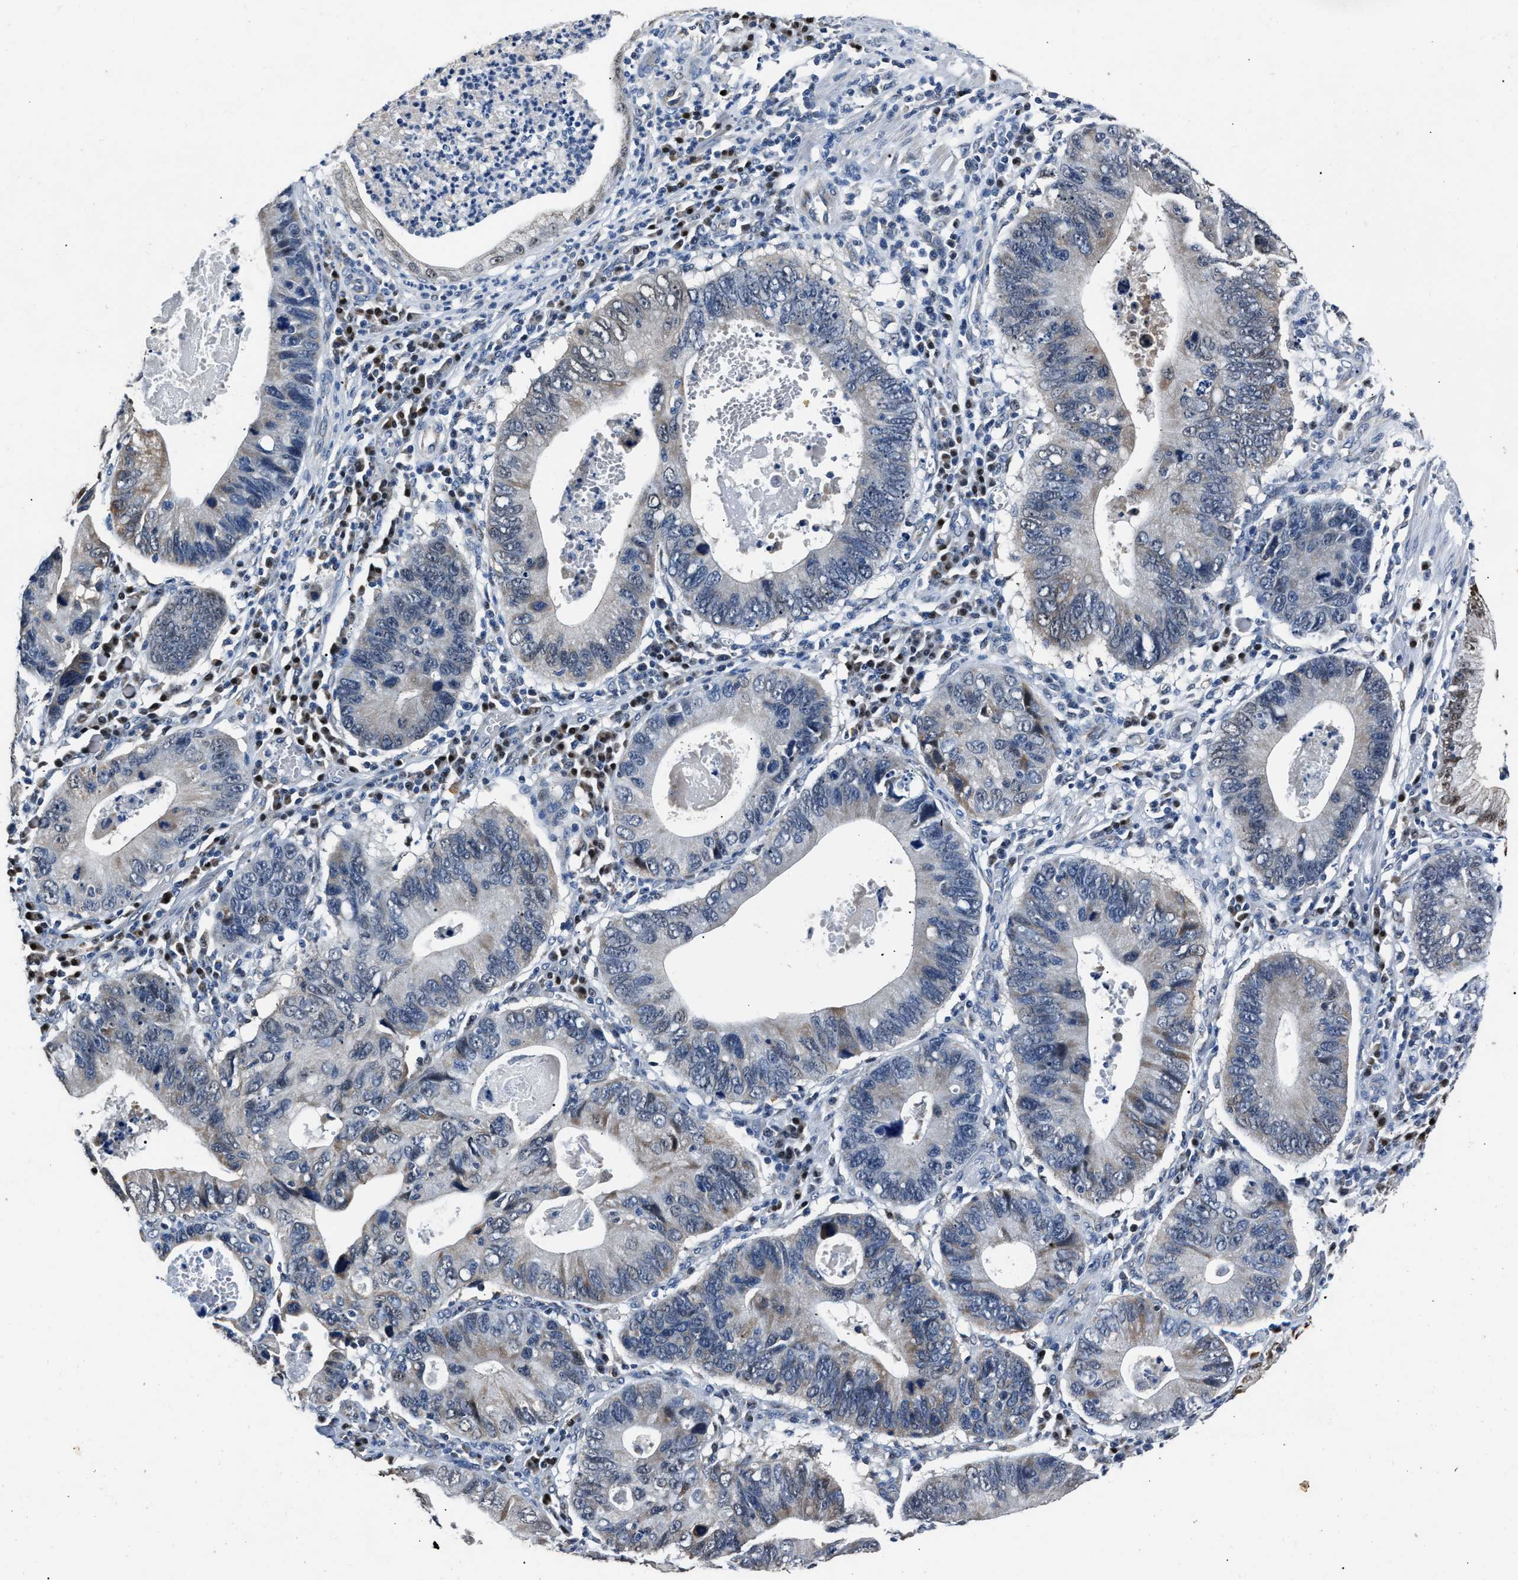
{"staining": {"intensity": "weak", "quantity": "<25%", "location": "cytoplasmic/membranous"}, "tissue": "stomach cancer", "cell_type": "Tumor cells", "image_type": "cancer", "snomed": [{"axis": "morphology", "description": "Adenocarcinoma, NOS"}, {"axis": "topography", "description": "Stomach"}], "caption": "Immunohistochemical staining of human adenocarcinoma (stomach) exhibits no significant positivity in tumor cells.", "gene": "NSUN5", "patient": {"sex": "male", "age": 59}}